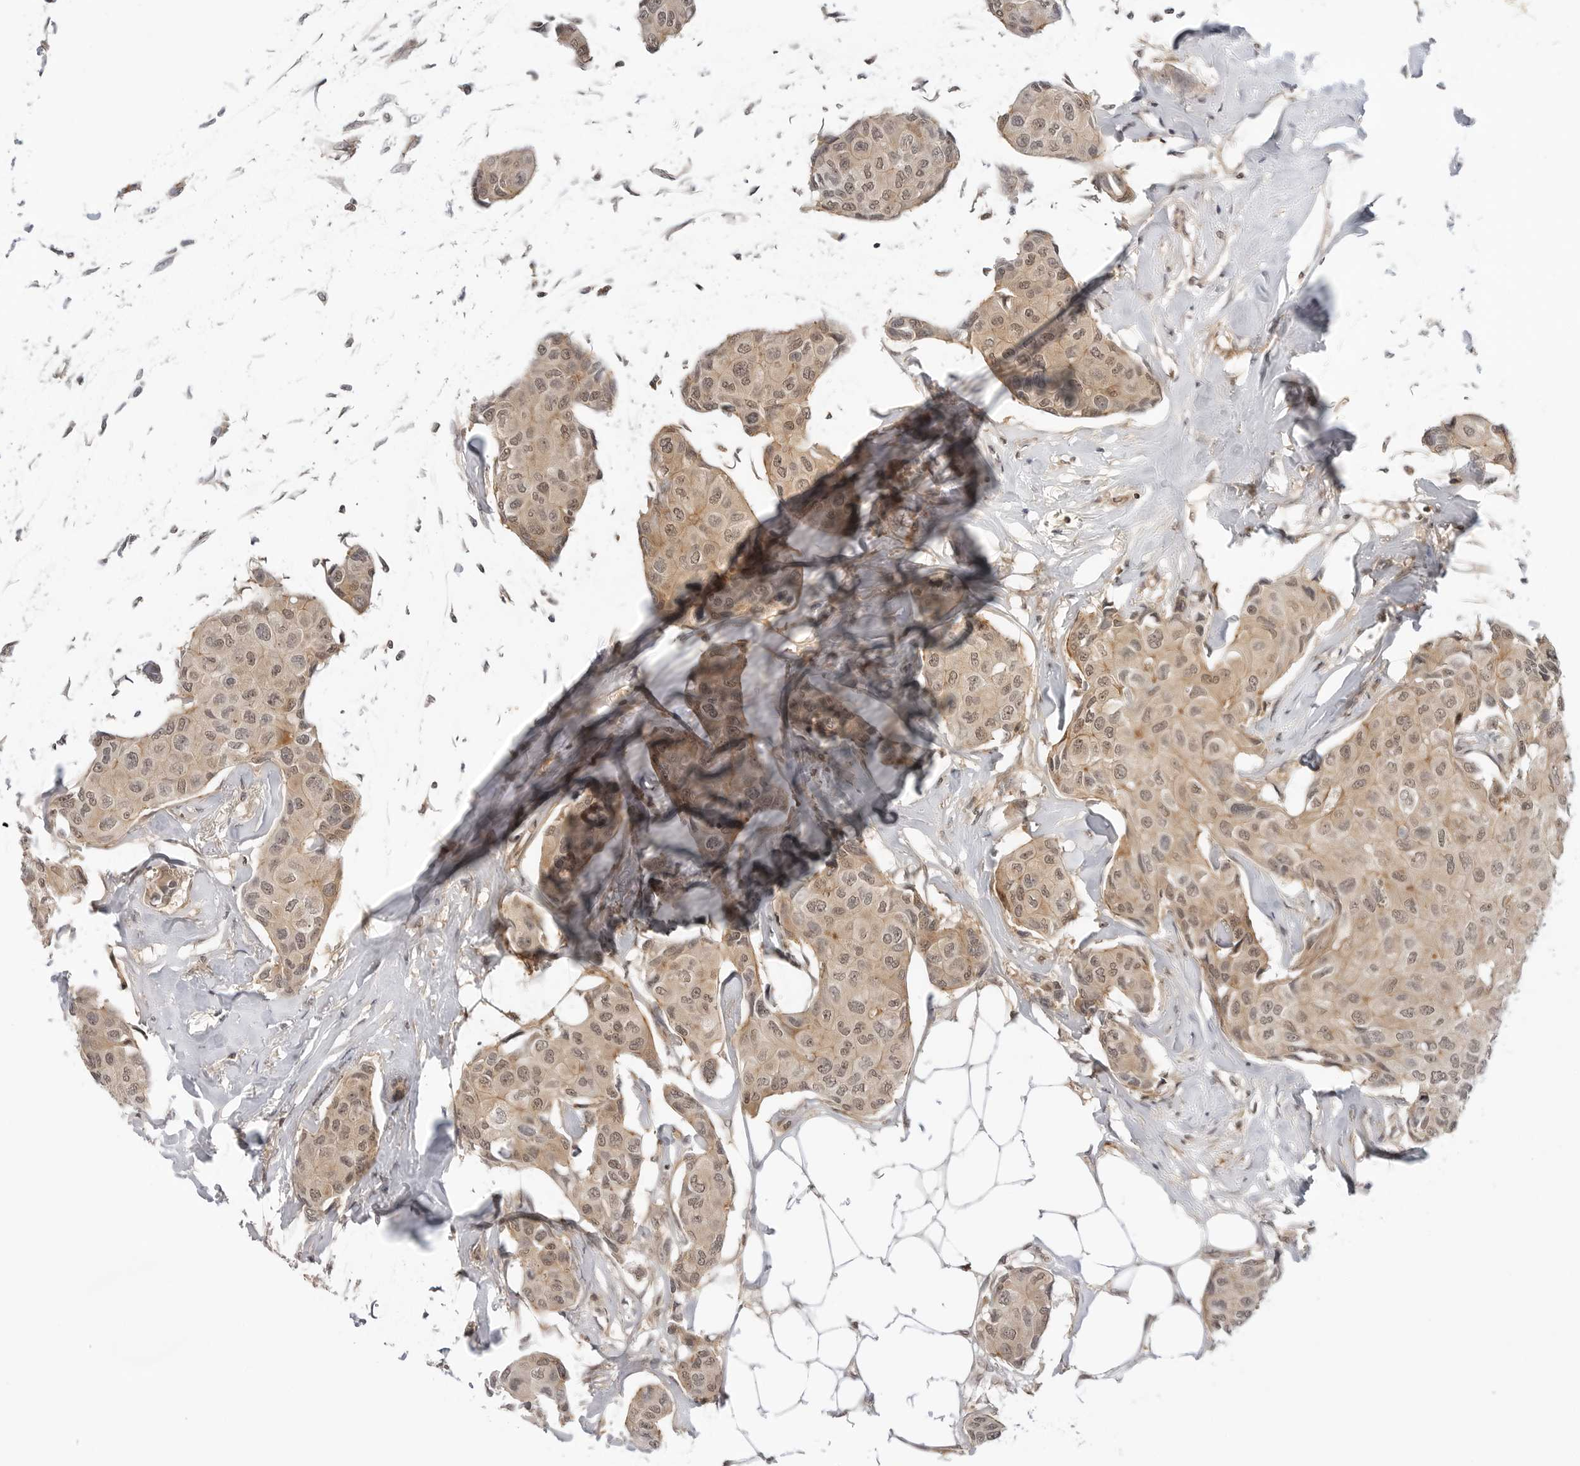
{"staining": {"intensity": "weak", "quantity": ">75%", "location": "cytoplasmic/membranous,nuclear"}, "tissue": "breast cancer", "cell_type": "Tumor cells", "image_type": "cancer", "snomed": [{"axis": "morphology", "description": "Duct carcinoma"}, {"axis": "topography", "description": "Breast"}], "caption": "Immunohistochemical staining of invasive ductal carcinoma (breast) displays weak cytoplasmic/membranous and nuclear protein expression in approximately >75% of tumor cells.", "gene": "MAP2K5", "patient": {"sex": "female", "age": 80}}